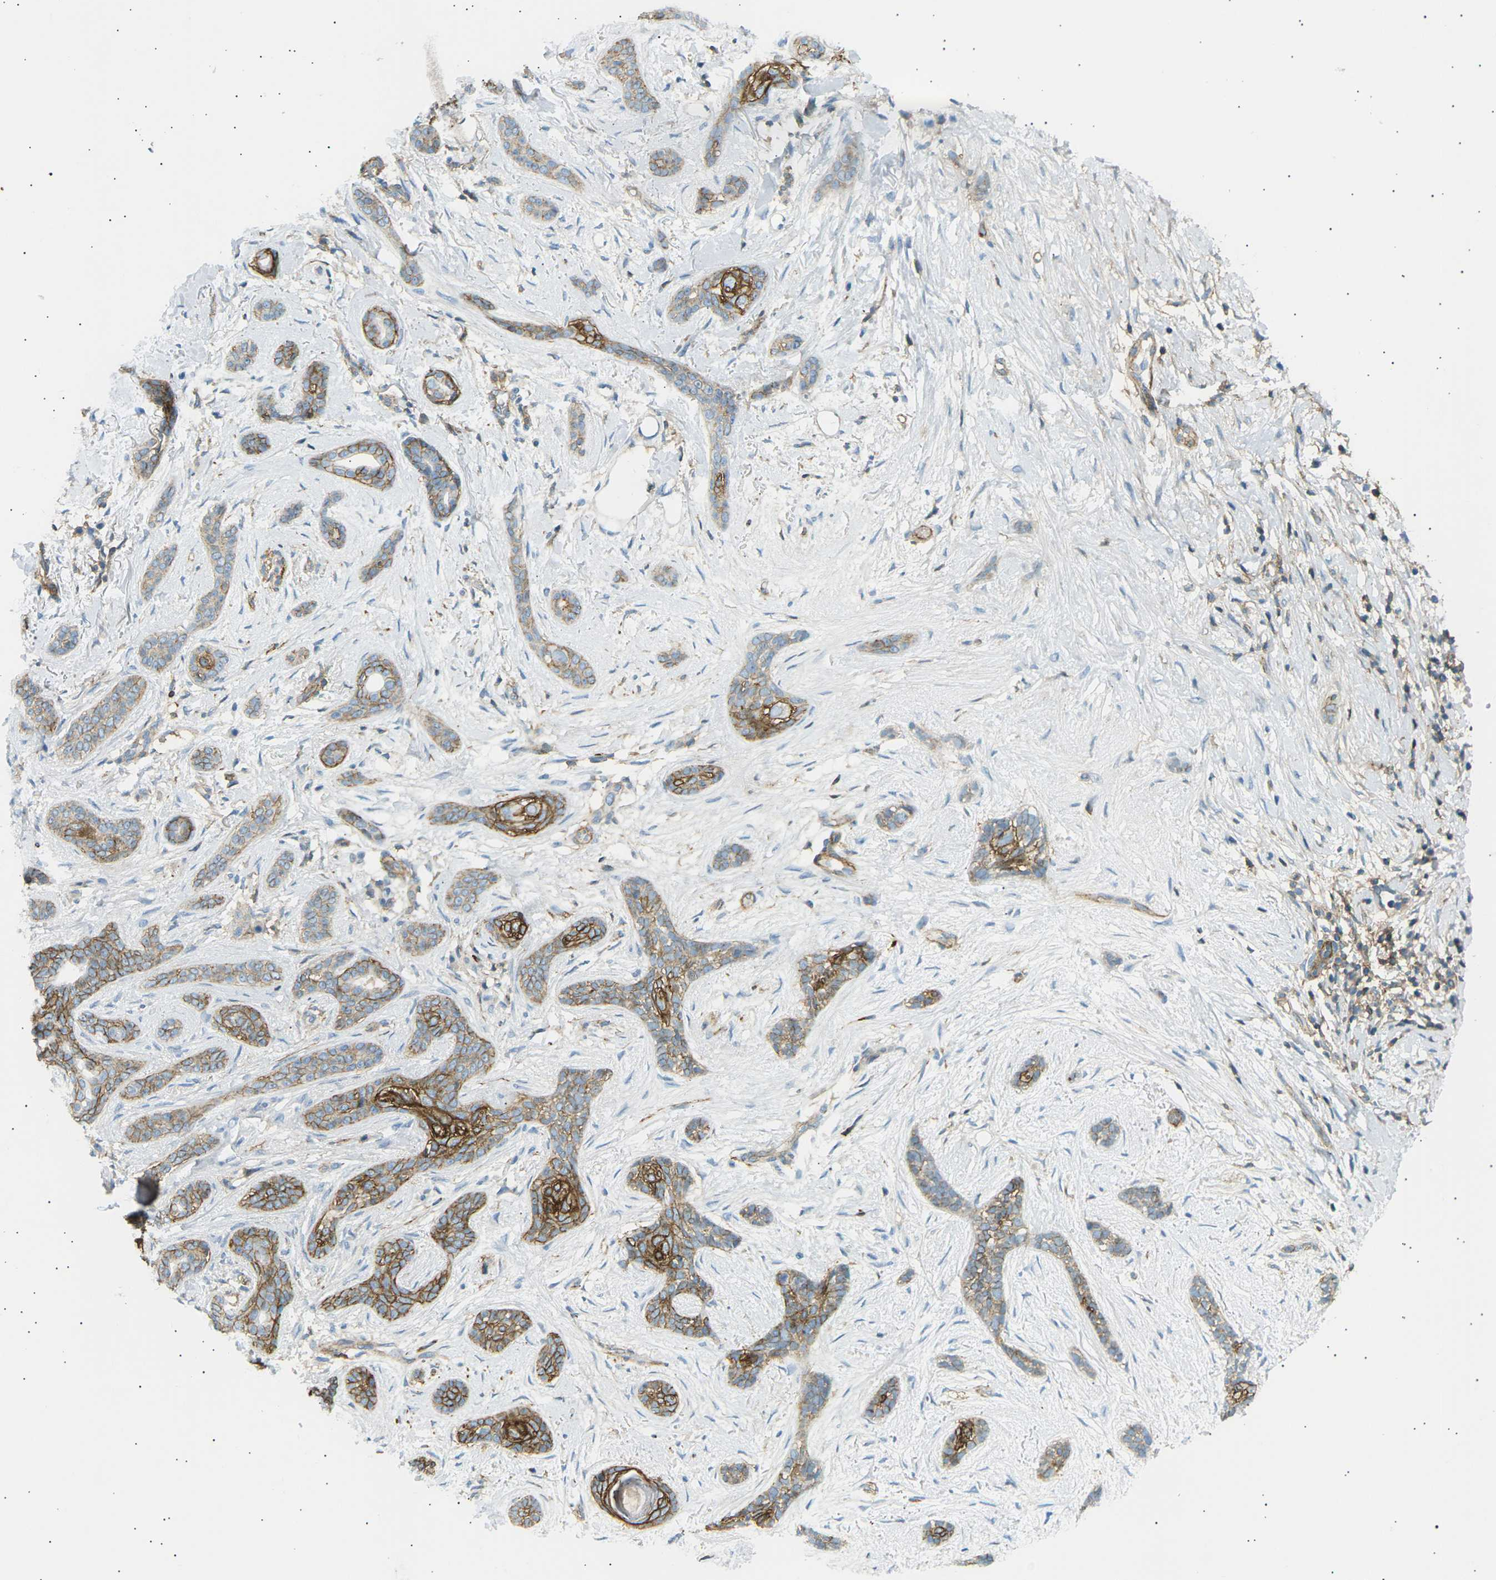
{"staining": {"intensity": "strong", "quantity": "25%-75%", "location": "cytoplasmic/membranous"}, "tissue": "skin cancer", "cell_type": "Tumor cells", "image_type": "cancer", "snomed": [{"axis": "morphology", "description": "Basal cell carcinoma"}, {"axis": "morphology", "description": "Adnexal tumor, benign"}, {"axis": "topography", "description": "Skin"}], "caption": "An IHC micrograph of neoplastic tissue is shown. Protein staining in brown labels strong cytoplasmic/membranous positivity in benign adnexal tumor (skin) within tumor cells. (DAB (3,3'-diaminobenzidine) IHC with brightfield microscopy, high magnification).", "gene": "ATP2B4", "patient": {"sex": "female", "age": 42}}